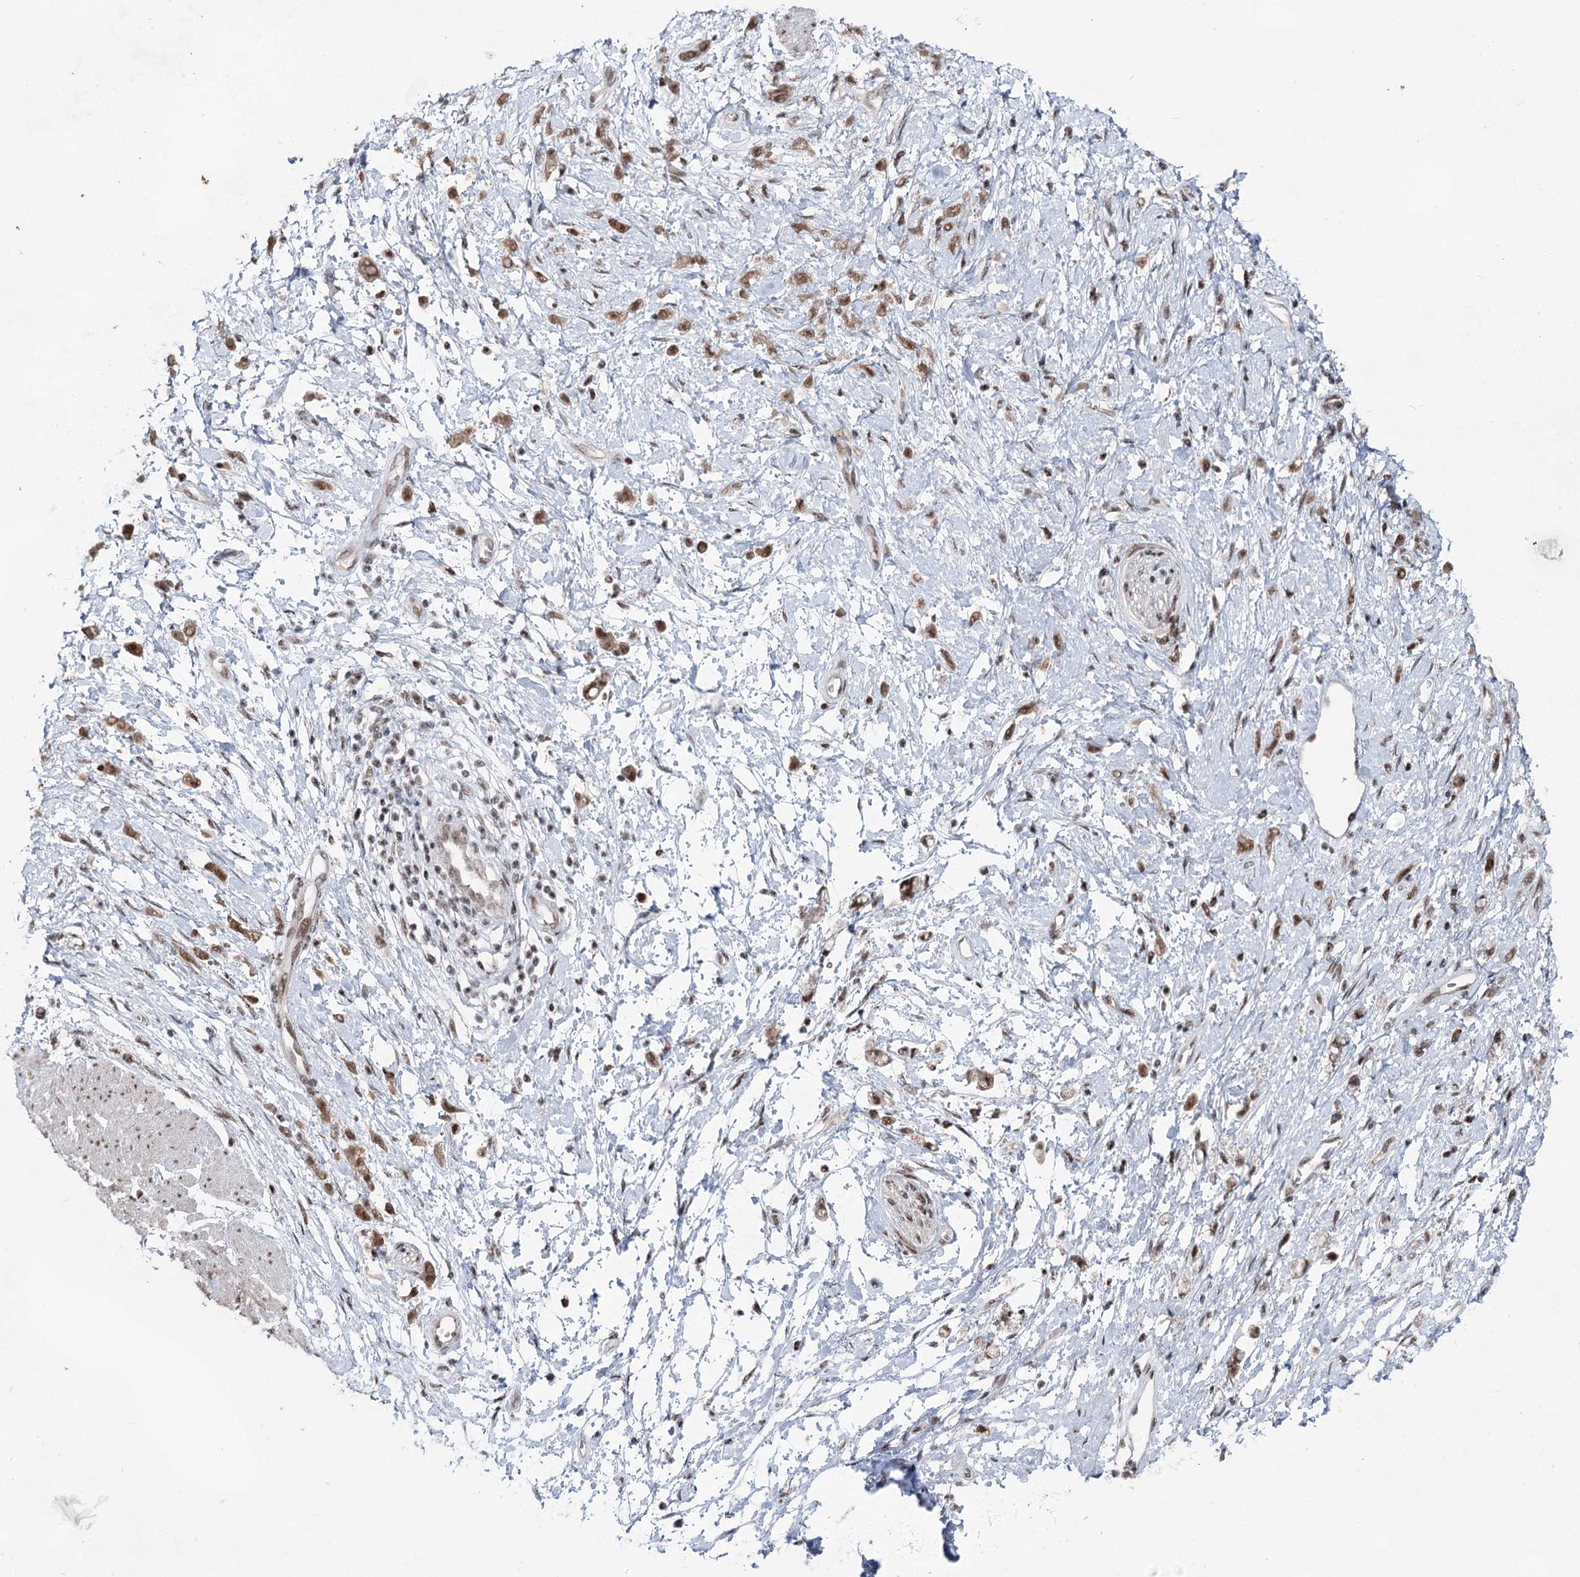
{"staining": {"intensity": "moderate", "quantity": ">75%", "location": "cytoplasmic/membranous,nuclear"}, "tissue": "stomach cancer", "cell_type": "Tumor cells", "image_type": "cancer", "snomed": [{"axis": "morphology", "description": "Adenocarcinoma, NOS"}, {"axis": "topography", "description": "Stomach"}], "caption": "Immunohistochemical staining of human adenocarcinoma (stomach) reveals moderate cytoplasmic/membranous and nuclear protein staining in about >75% of tumor cells.", "gene": "ZCCHC8", "patient": {"sex": "female", "age": 60}}